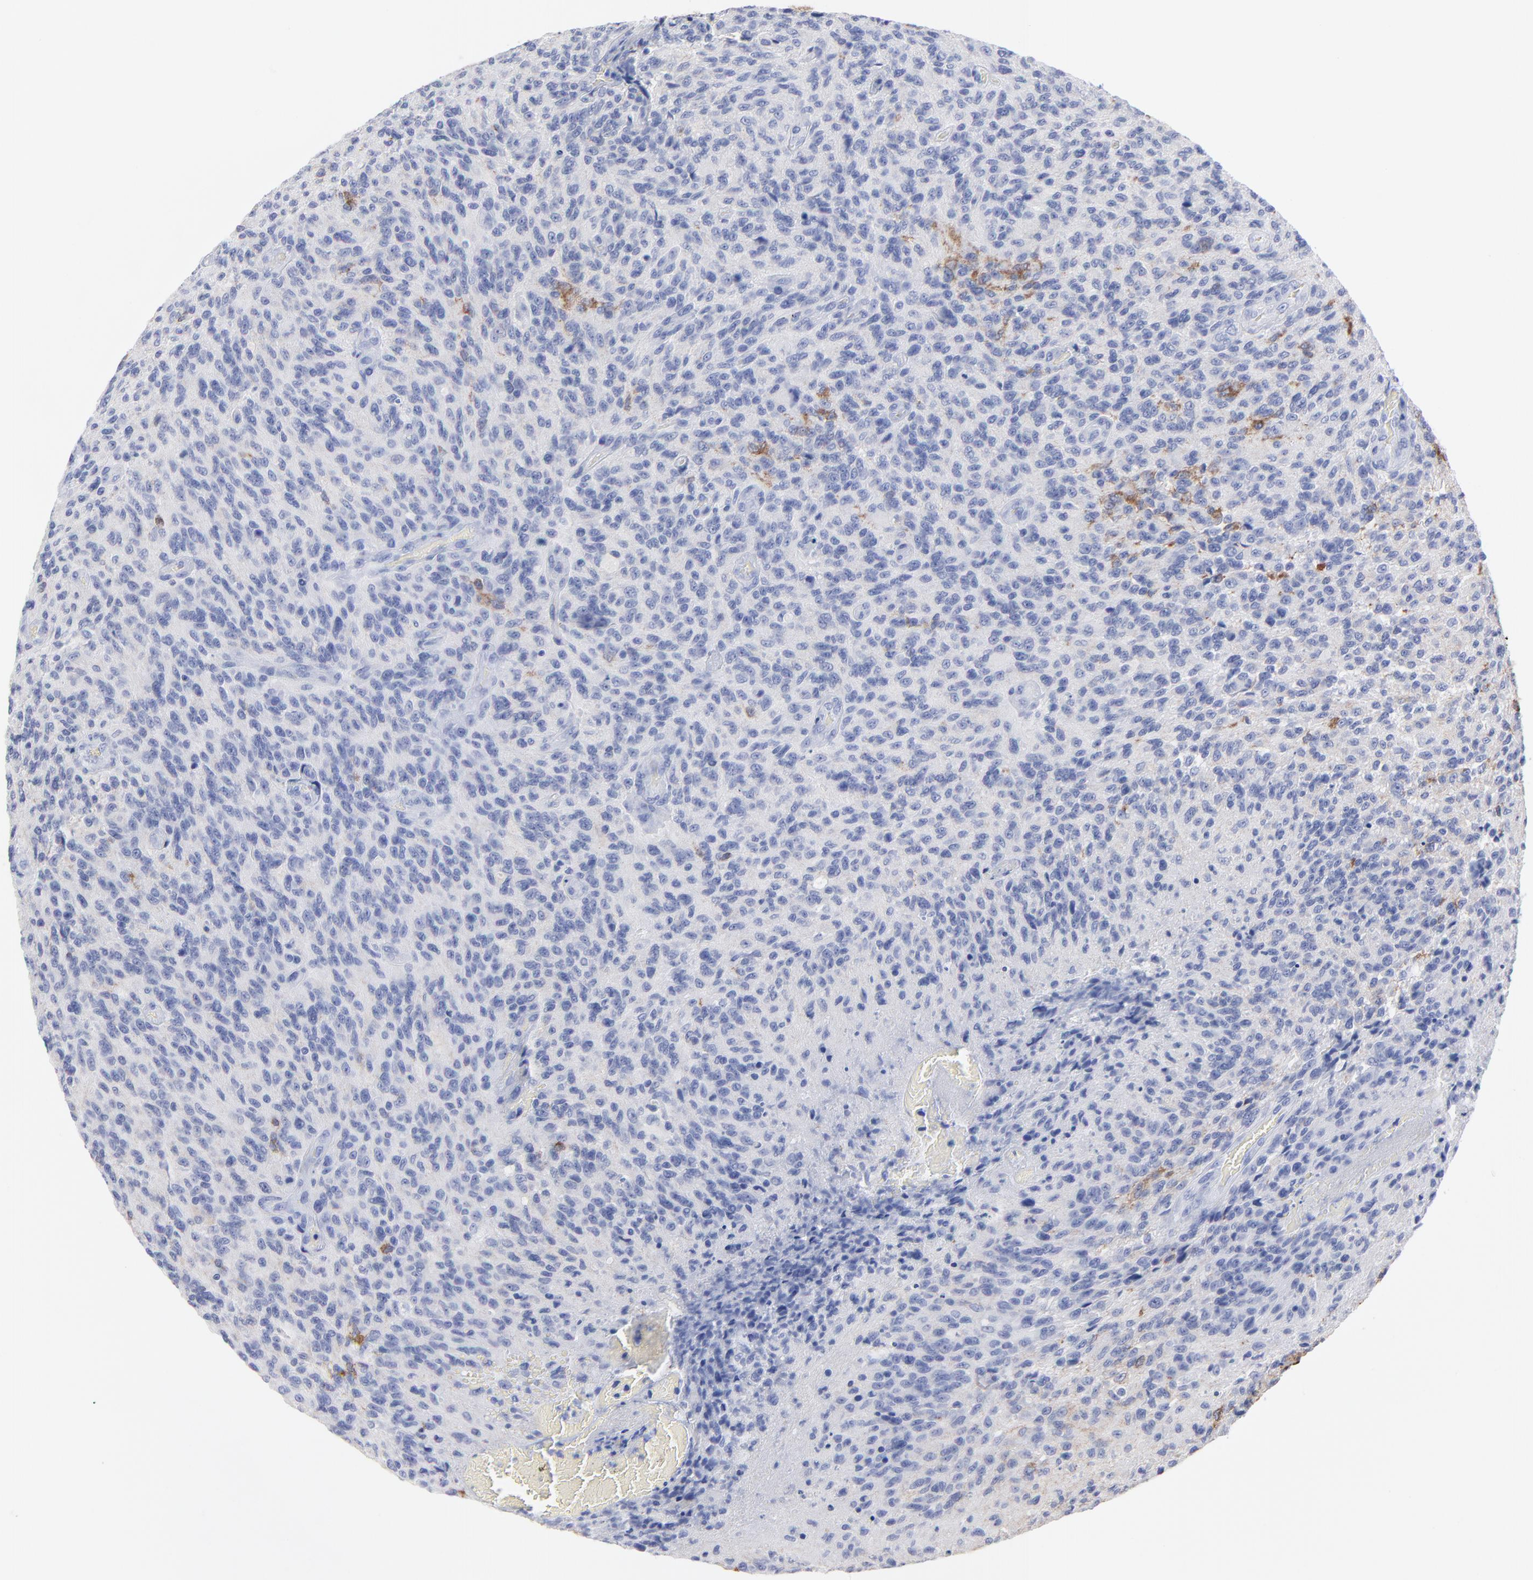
{"staining": {"intensity": "moderate", "quantity": "<25%", "location": "cytoplasmic/membranous"}, "tissue": "glioma", "cell_type": "Tumor cells", "image_type": "cancer", "snomed": [{"axis": "morphology", "description": "Normal tissue, NOS"}, {"axis": "morphology", "description": "Glioma, malignant, High grade"}, {"axis": "topography", "description": "Cerebral cortex"}], "caption": "Protein expression analysis of high-grade glioma (malignant) exhibits moderate cytoplasmic/membranous staining in about <25% of tumor cells.", "gene": "CNTN3", "patient": {"sex": "male", "age": 56}}